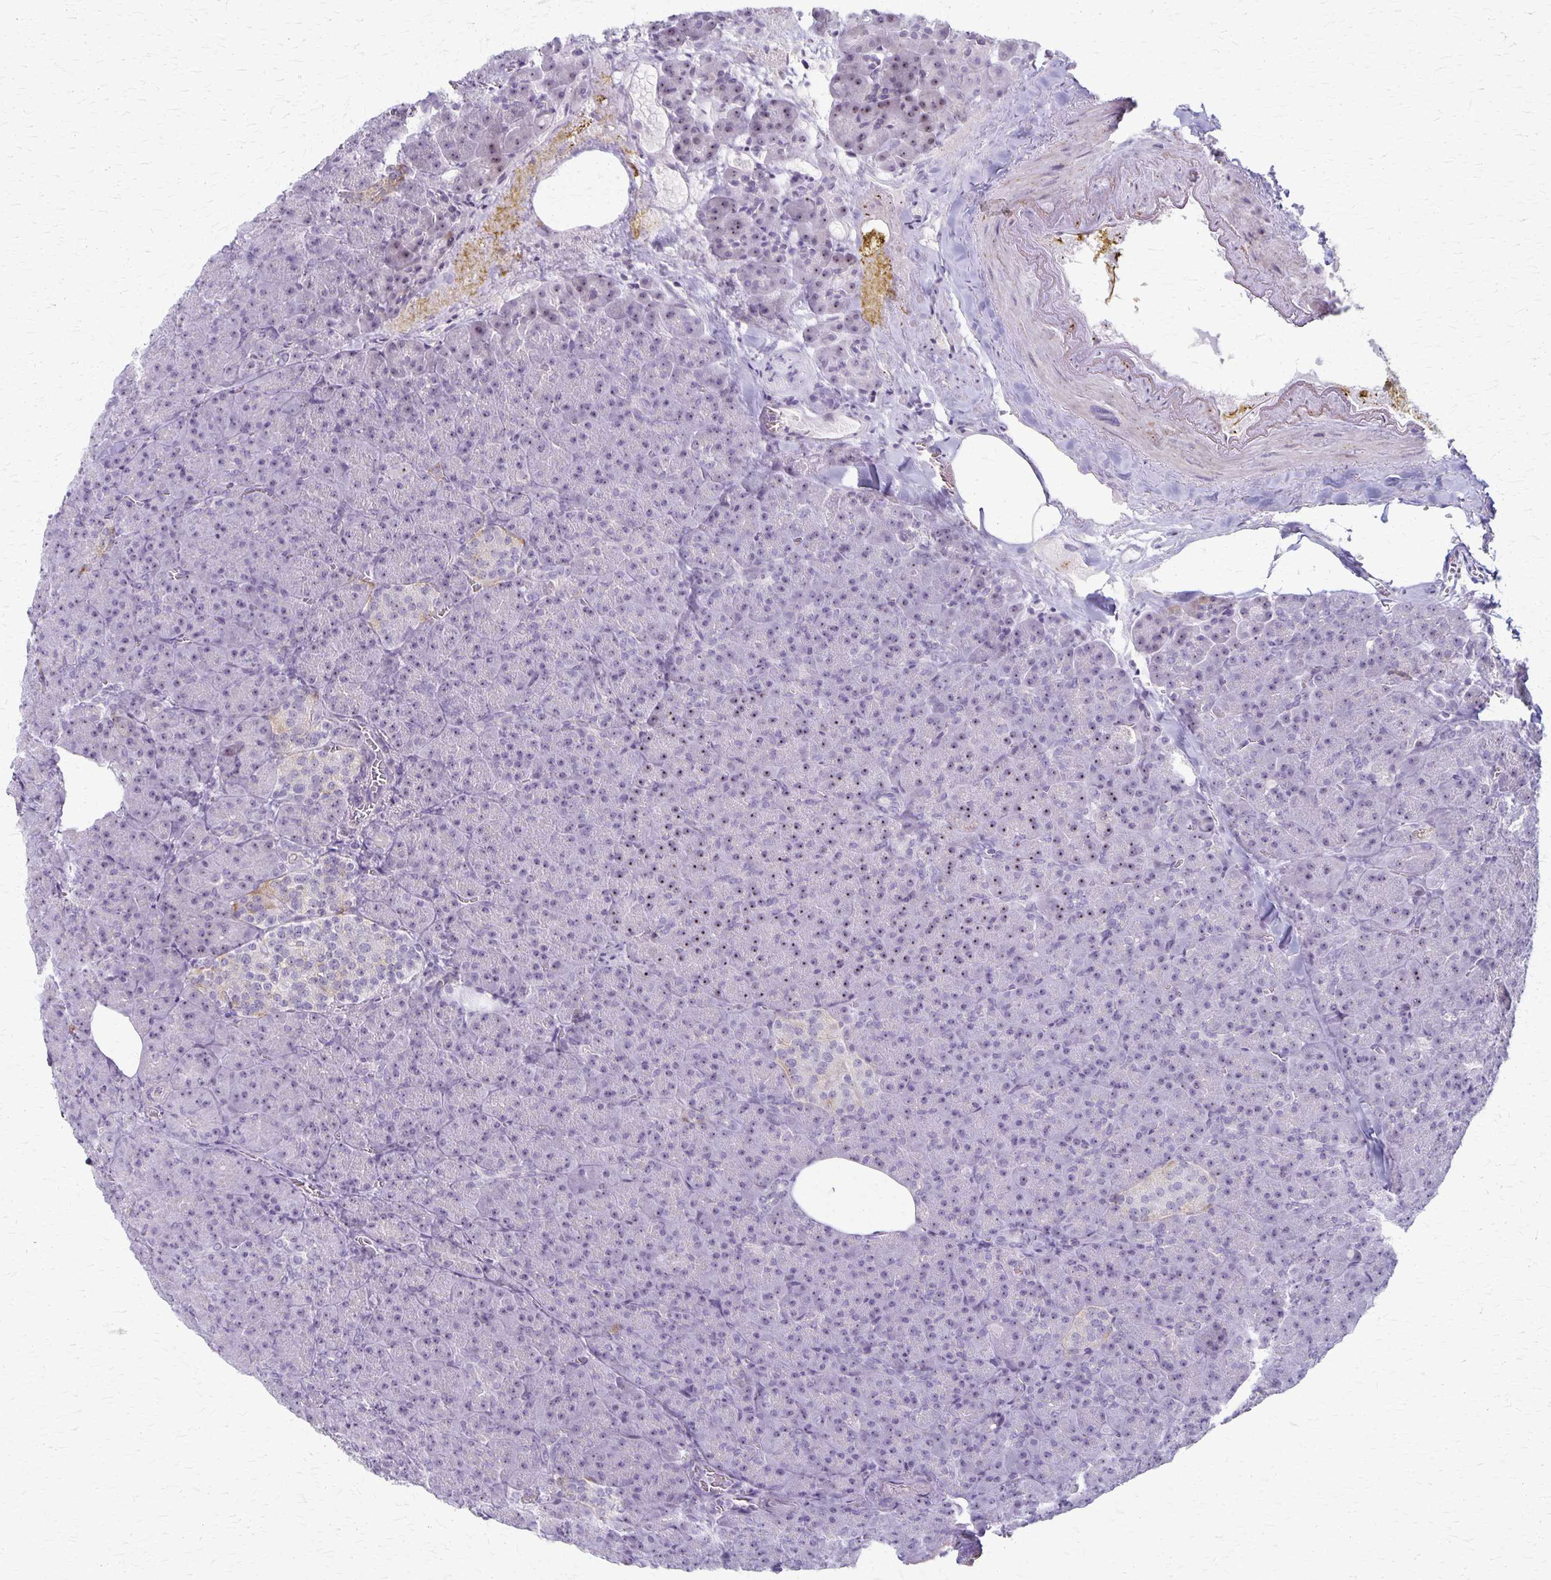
{"staining": {"intensity": "weak", "quantity": "25%-75%", "location": "nuclear"}, "tissue": "pancreas", "cell_type": "Exocrine glandular cells", "image_type": "normal", "snomed": [{"axis": "morphology", "description": "Normal tissue, NOS"}, {"axis": "topography", "description": "Pancreas"}], "caption": "Exocrine glandular cells reveal low levels of weak nuclear staining in approximately 25%-75% of cells in benign human pancreas.", "gene": "DLK2", "patient": {"sex": "female", "age": 74}}